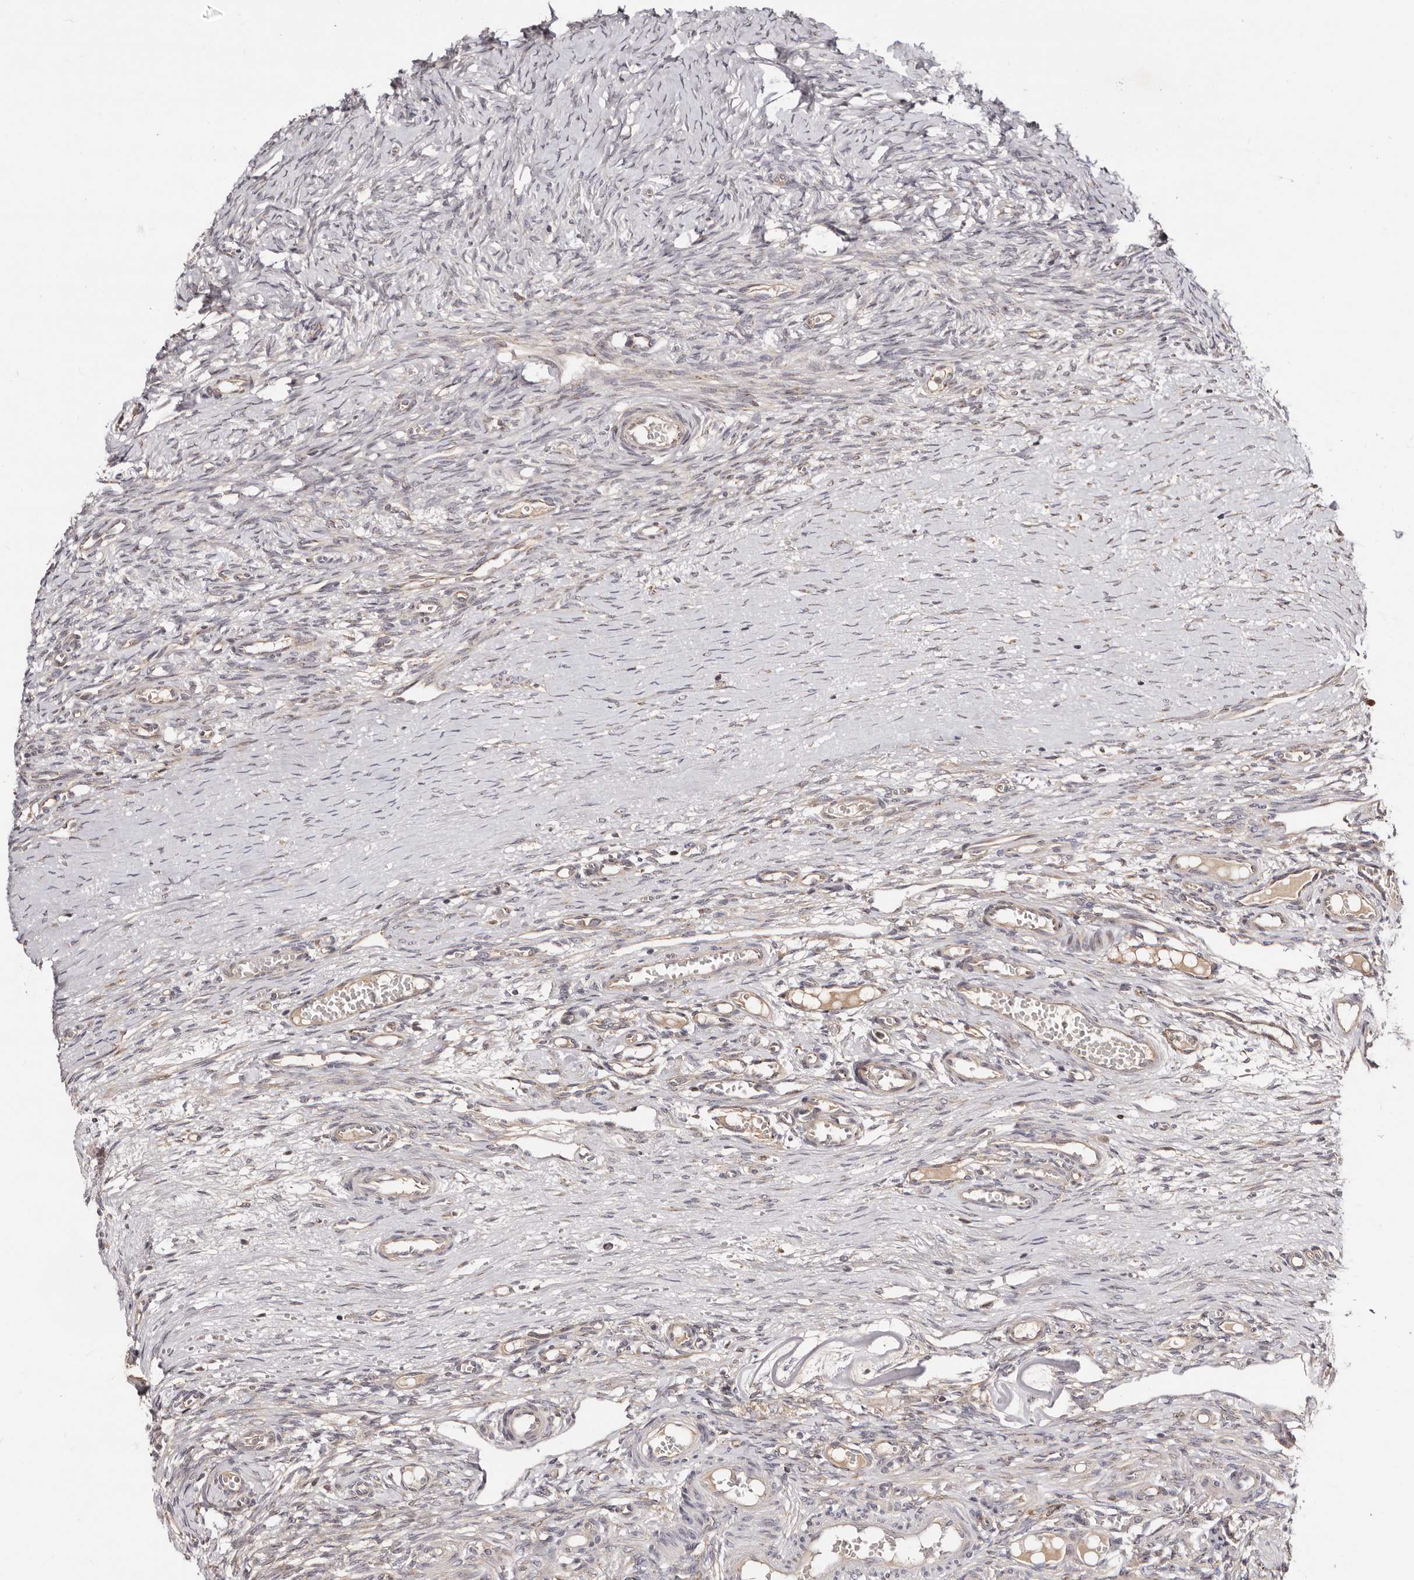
{"staining": {"intensity": "moderate", "quantity": ">75%", "location": "cytoplasmic/membranous"}, "tissue": "ovary", "cell_type": "Follicle cells", "image_type": "normal", "snomed": [{"axis": "morphology", "description": "Adenocarcinoma, NOS"}, {"axis": "topography", "description": "Endometrium"}], "caption": "Ovary stained with DAB (3,3'-diaminobenzidine) immunohistochemistry exhibits medium levels of moderate cytoplasmic/membranous staining in about >75% of follicle cells.", "gene": "DACT2", "patient": {"sex": "female", "age": 32}}